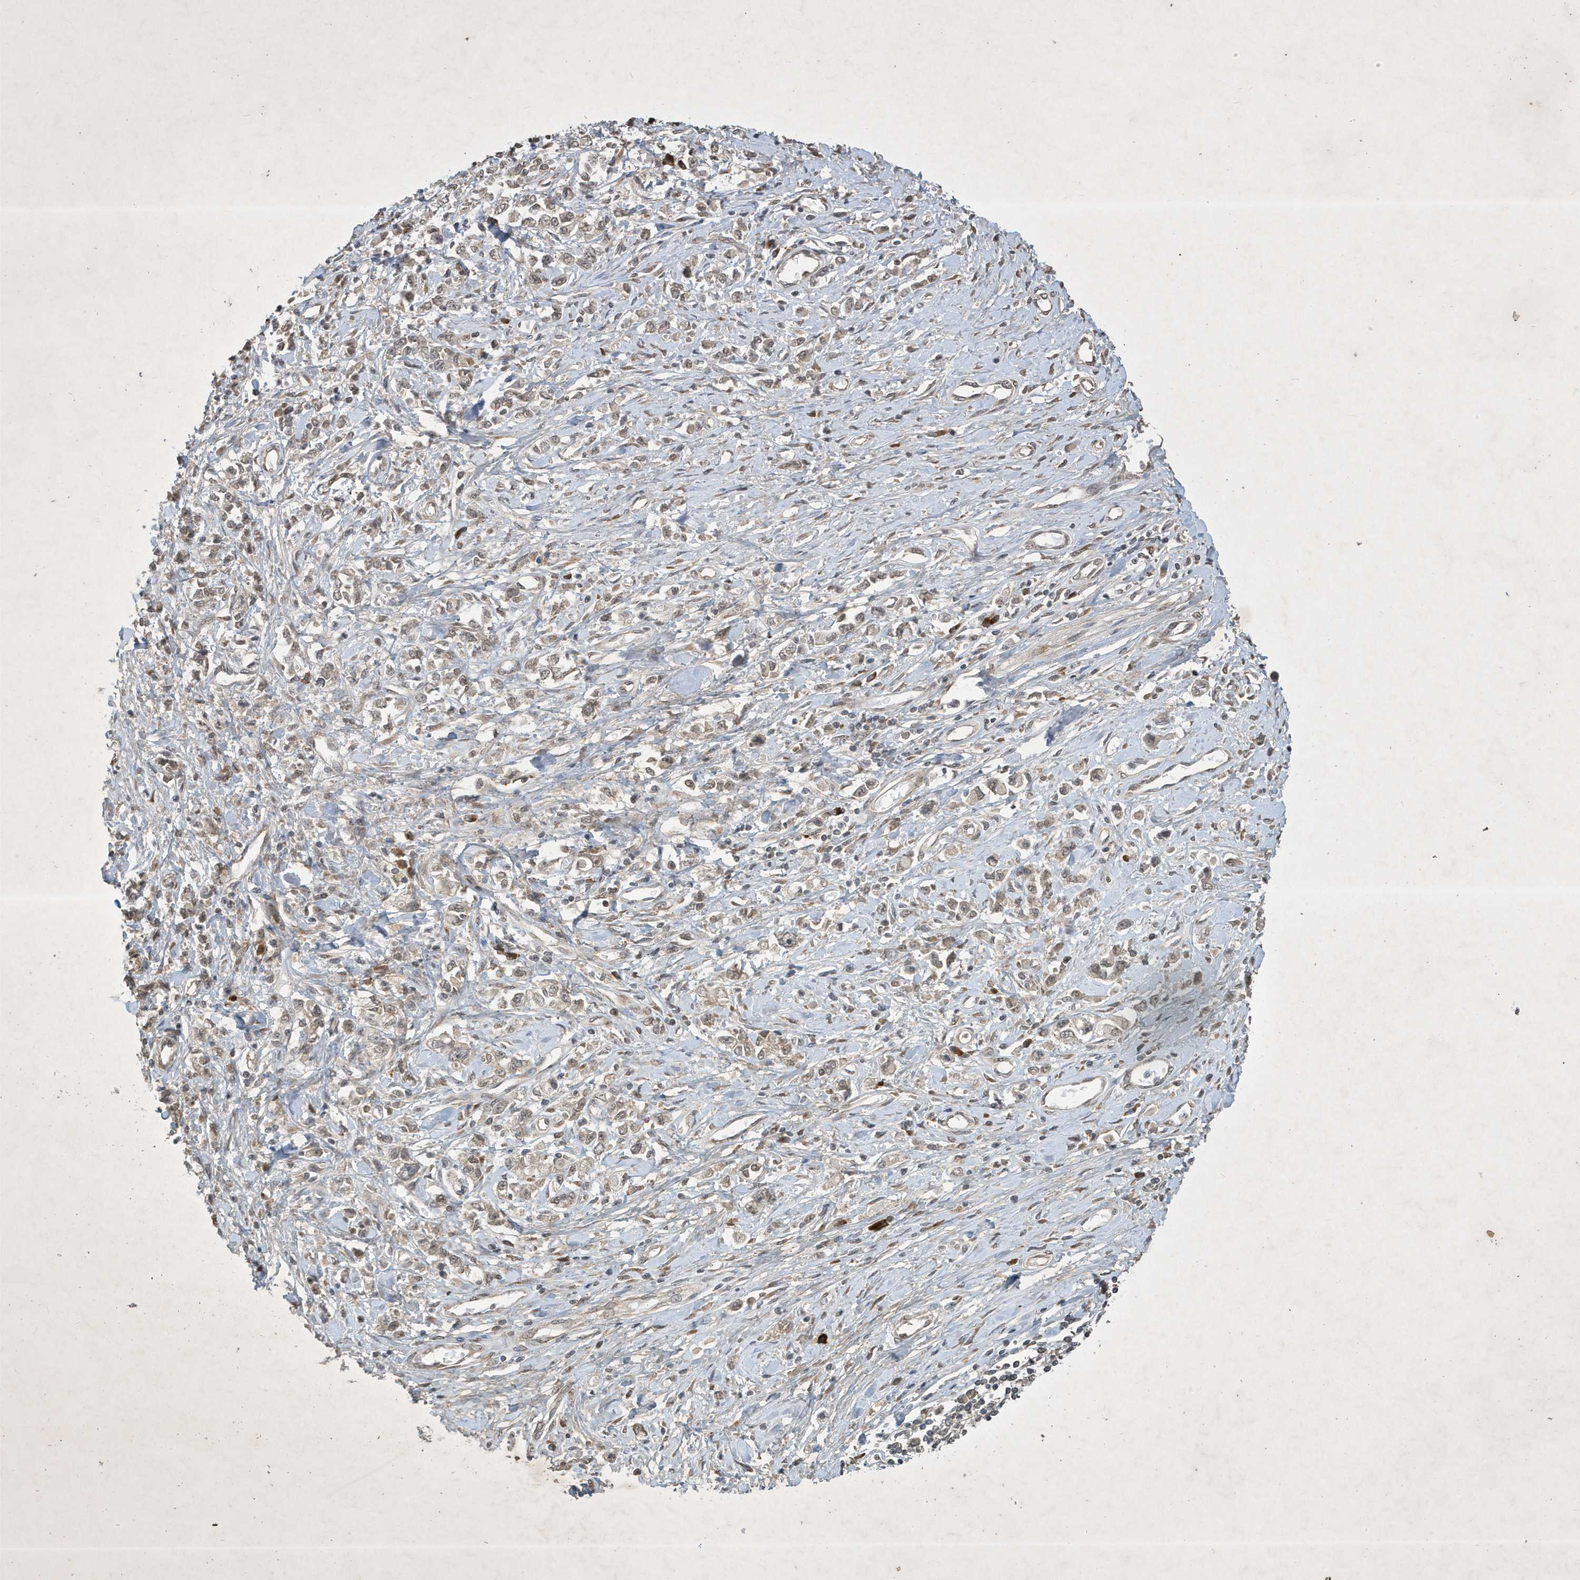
{"staining": {"intensity": "weak", "quantity": ">75%", "location": "nuclear"}, "tissue": "stomach cancer", "cell_type": "Tumor cells", "image_type": "cancer", "snomed": [{"axis": "morphology", "description": "Adenocarcinoma, NOS"}, {"axis": "topography", "description": "Stomach"}], "caption": "Human stomach cancer stained for a protein (brown) demonstrates weak nuclear positive positivity in approximately >75% of tumor cells.", "gene": "STX10", "patient": {"sex": "female", "age": 76}}